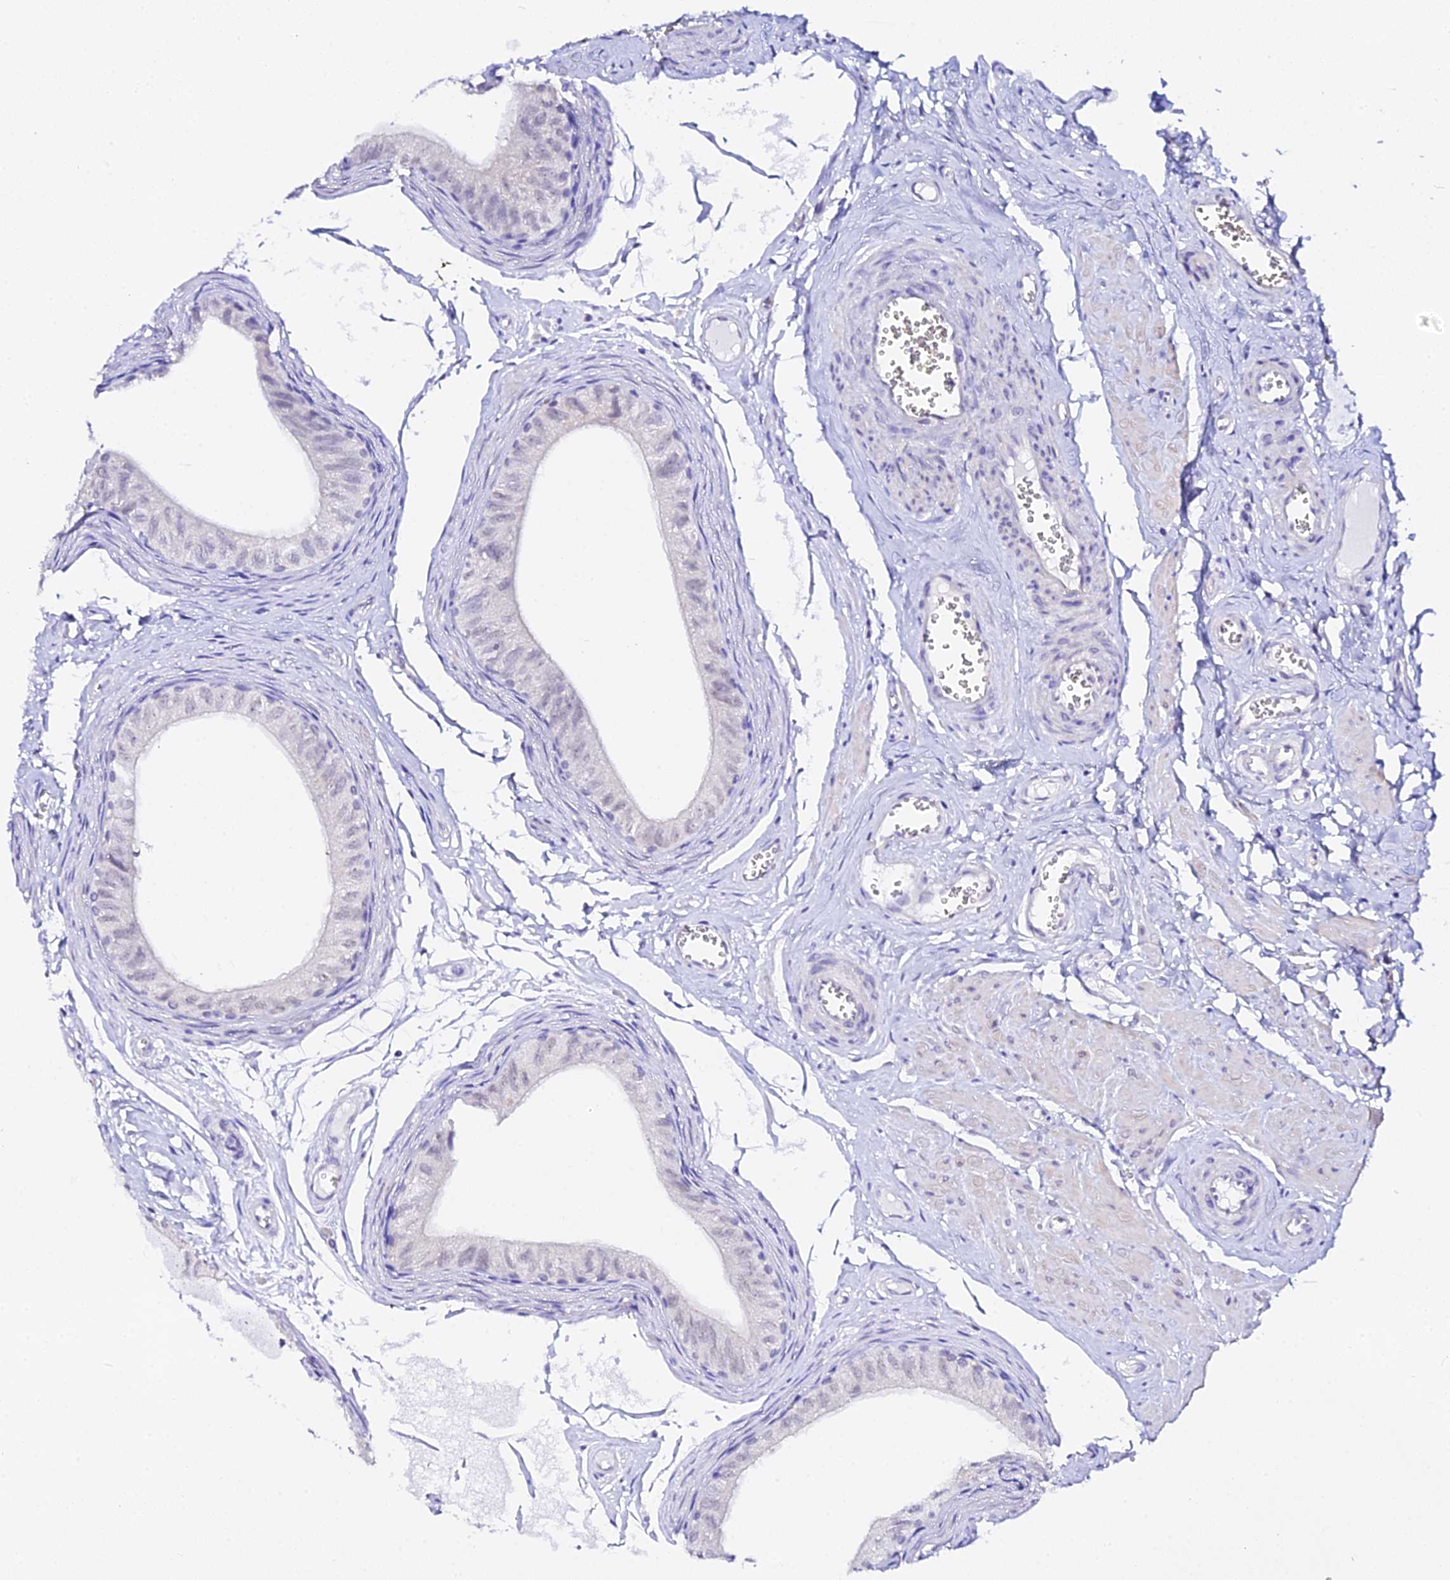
{"staining": {"intensity": "negative", "quantity": "none", "location": "none"}, "tissue": "epididymis", "cell_type": "Glandular cells", "image_type": "normal", "snomed": [{"axis": "morphology", "description": "Normal tissue, NOS"}, {"axis": "topography", "description": "Epididymis"}], "caption": "DAB (3,3'-diaminobenzidine) immunohistochemical staining of normal epididymis exhibits no significant staining in glandular cells. (DAB (3,3'-diaminobenzidine) immunohistochemistry (IHC) with hematoxylin counter stain).", "gene": "CFAP45", "patient": {"sex": "male", "age": 42}}